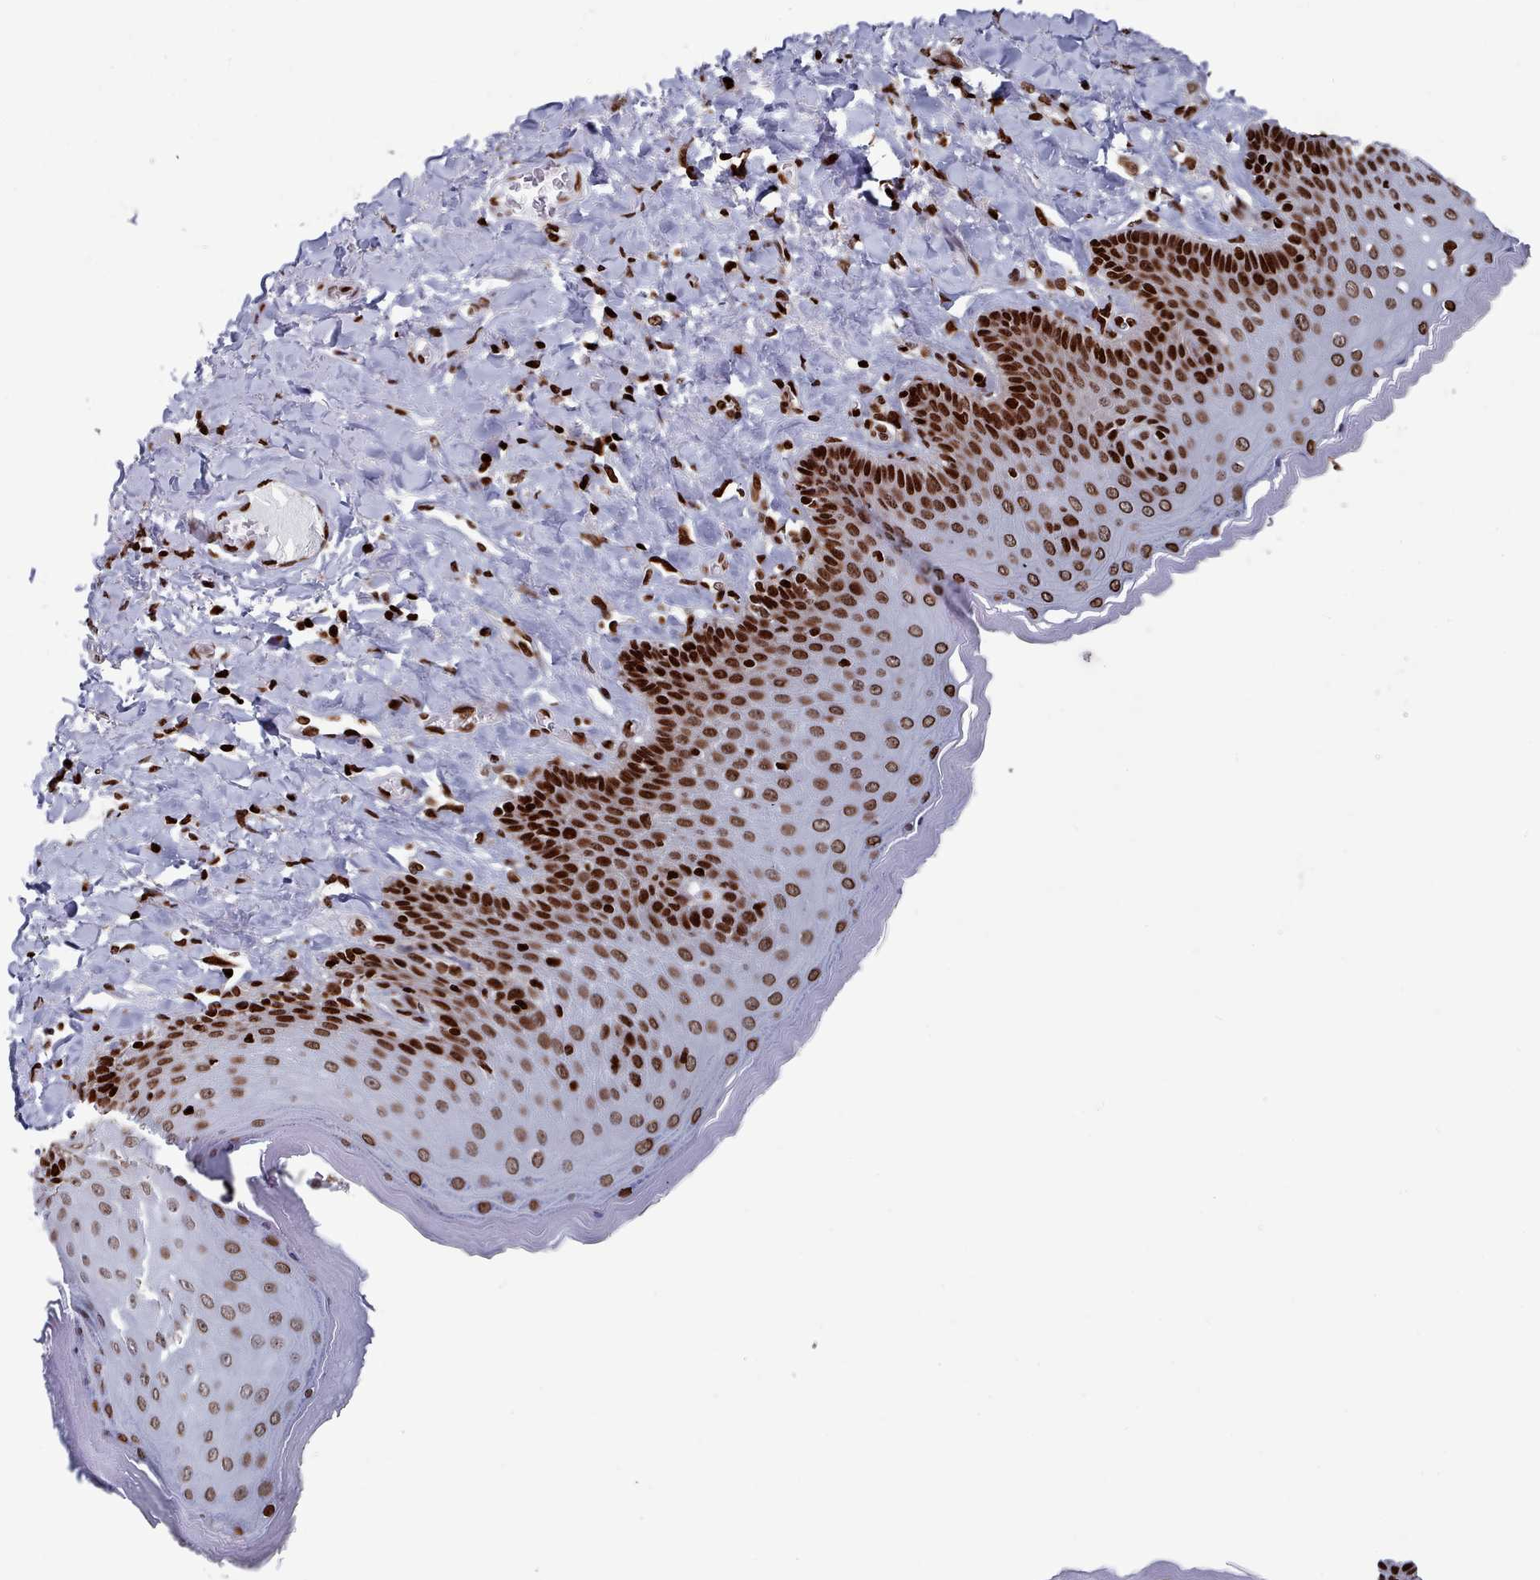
{"staining": {"intensity": "strong", "quantity": ">75%", "location": "nuclear"}, "tissue": "skin", "cell_type": "Epidermal cells", "image_type": "normal", "snomed": [{"axis": "morphology", "description": "Normal tissue, NOS"}, {"axis": "topography", "description": "Anal"}], "caption": "Immunohistochemistry of benign human skin reveals high levels of strong nuclear expression in approximately >75% of epidermal cells.", "gene": "PCDHB11", "patient": {"sex": "male", "age": 69}}